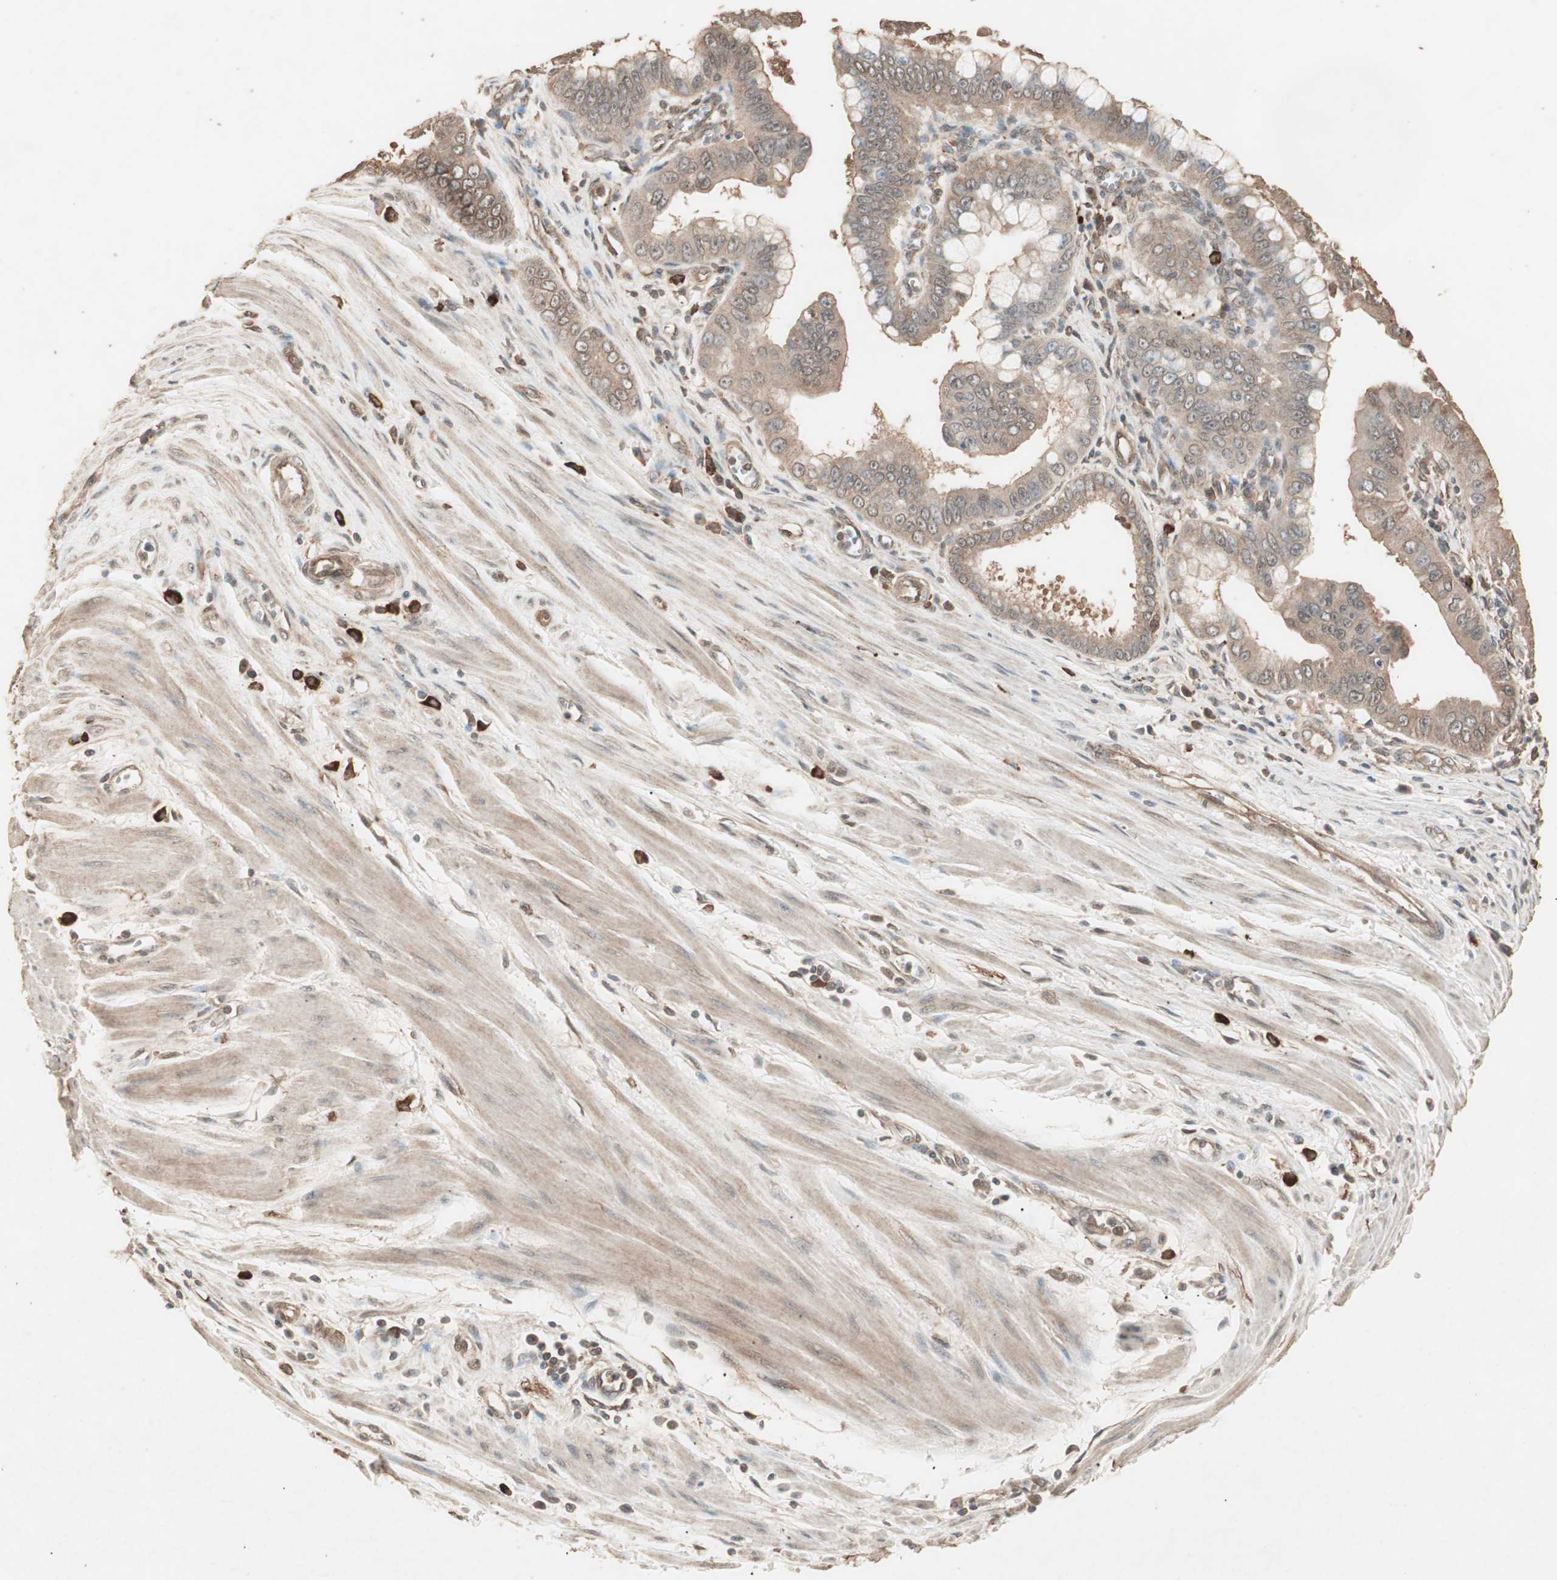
{"staining": {"intensity": "moderate", "quantity": ">75%", "location": "cytoplasmic/membranous"}, "tissue": "pancreatic cancer", "cell_type": "Tumor cells", "image_type": "cancer", "snomed": [{"axis": "morphology", "description": "Normal tissue, NOS"}, {"axis": "topography", "description": "Lymph node"}], "caption": "Protein expression analysis of human pancreatic cancer reveals moderate cytoplasmic/membranous expression in approximately >75% of tumor cells.", "gene": "CCN4", "patient": {"sex": "male", "age": 50}}